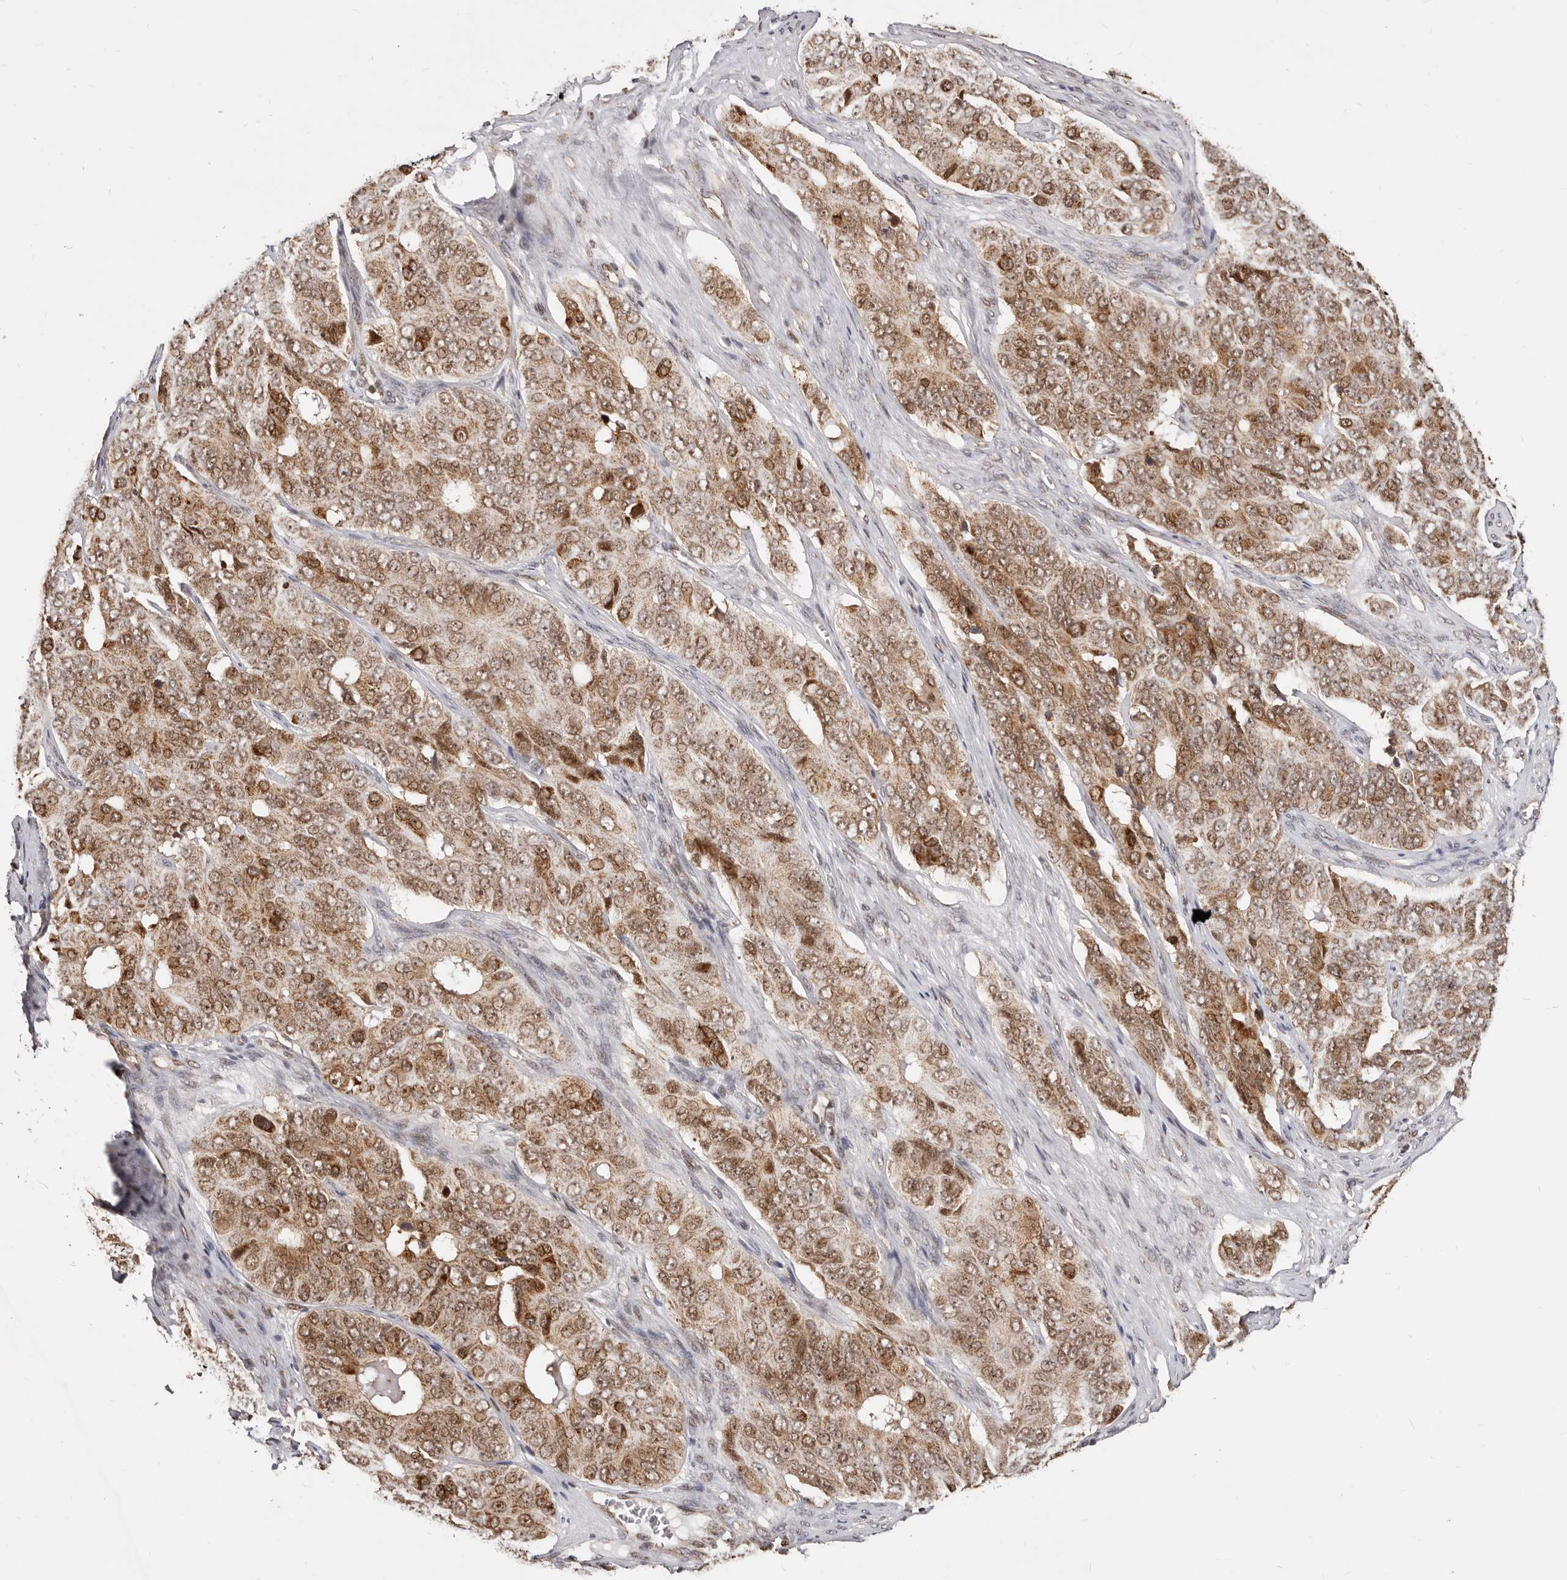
{"staining": {"intensity": "strong", "quantity": "25%-75%", "location": "nuclear"}, "tissue": "ovarian cancer", "cell_type": "Tumor cells", "image_type": "cancer", "snomed": [{"axis": "morphology", "description": "Carcinoma, endometroid"}, {"axis": "topography", "description": "Ovary"}], "caption": "Brown immunohistochemical staining in human ovarian cancer displays strong nuclear staining in approximately 25%-75% of tumor cells. The staining is performed using DAB (3,3'-diaminobenzidine) brown chromogen to label protein expression. The nuclei are counter-stained blue using hematoxylin.", "gene": "SEC14L1", "patient": {"sex": "female", "age": 51}}